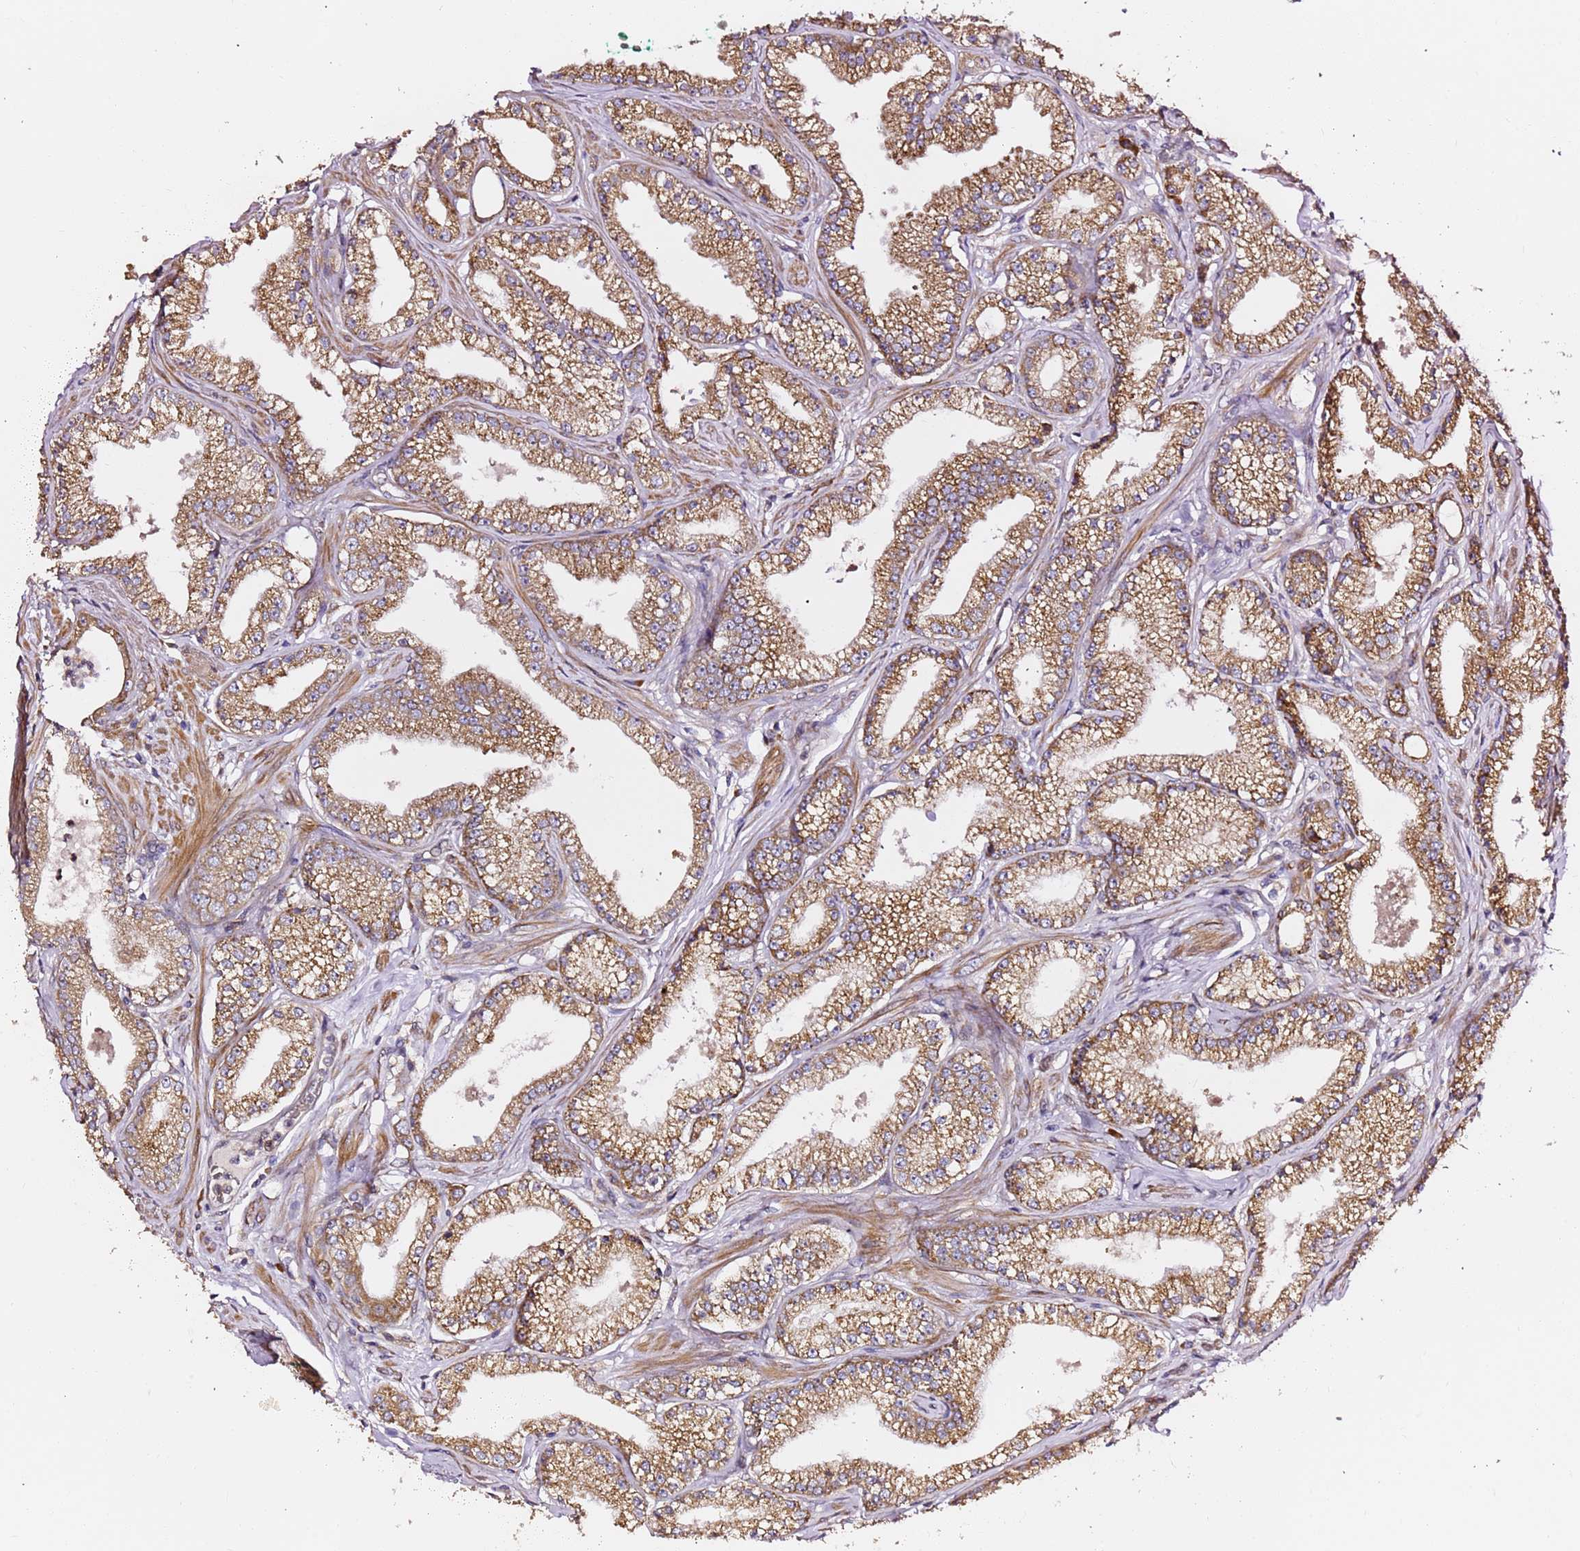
{"staining": {"intensity": "moderate", "quantity": ">75%", "location": "cytoplasmic/membranous"}, "tissue": "prostate cancer", "cell_type": "Tumor cells", "image_type": "cancer", "snomed": [{"axis": "morphology", "description": "Adenocarcinoma, High grade"}, {"axis": "topography", "description": "Prostate"}], "caption": "Immunohistochemistry histopathology image of human adenocarcinoma (high-grade) (prostate) stained for a protein (brown), which shows medium levels of moderate cytoplasmic/membranous positivity in approximately >75% of tumor cells.", "gene": "HSD17B7", "patient": {"sex": "male", "age": 67}}